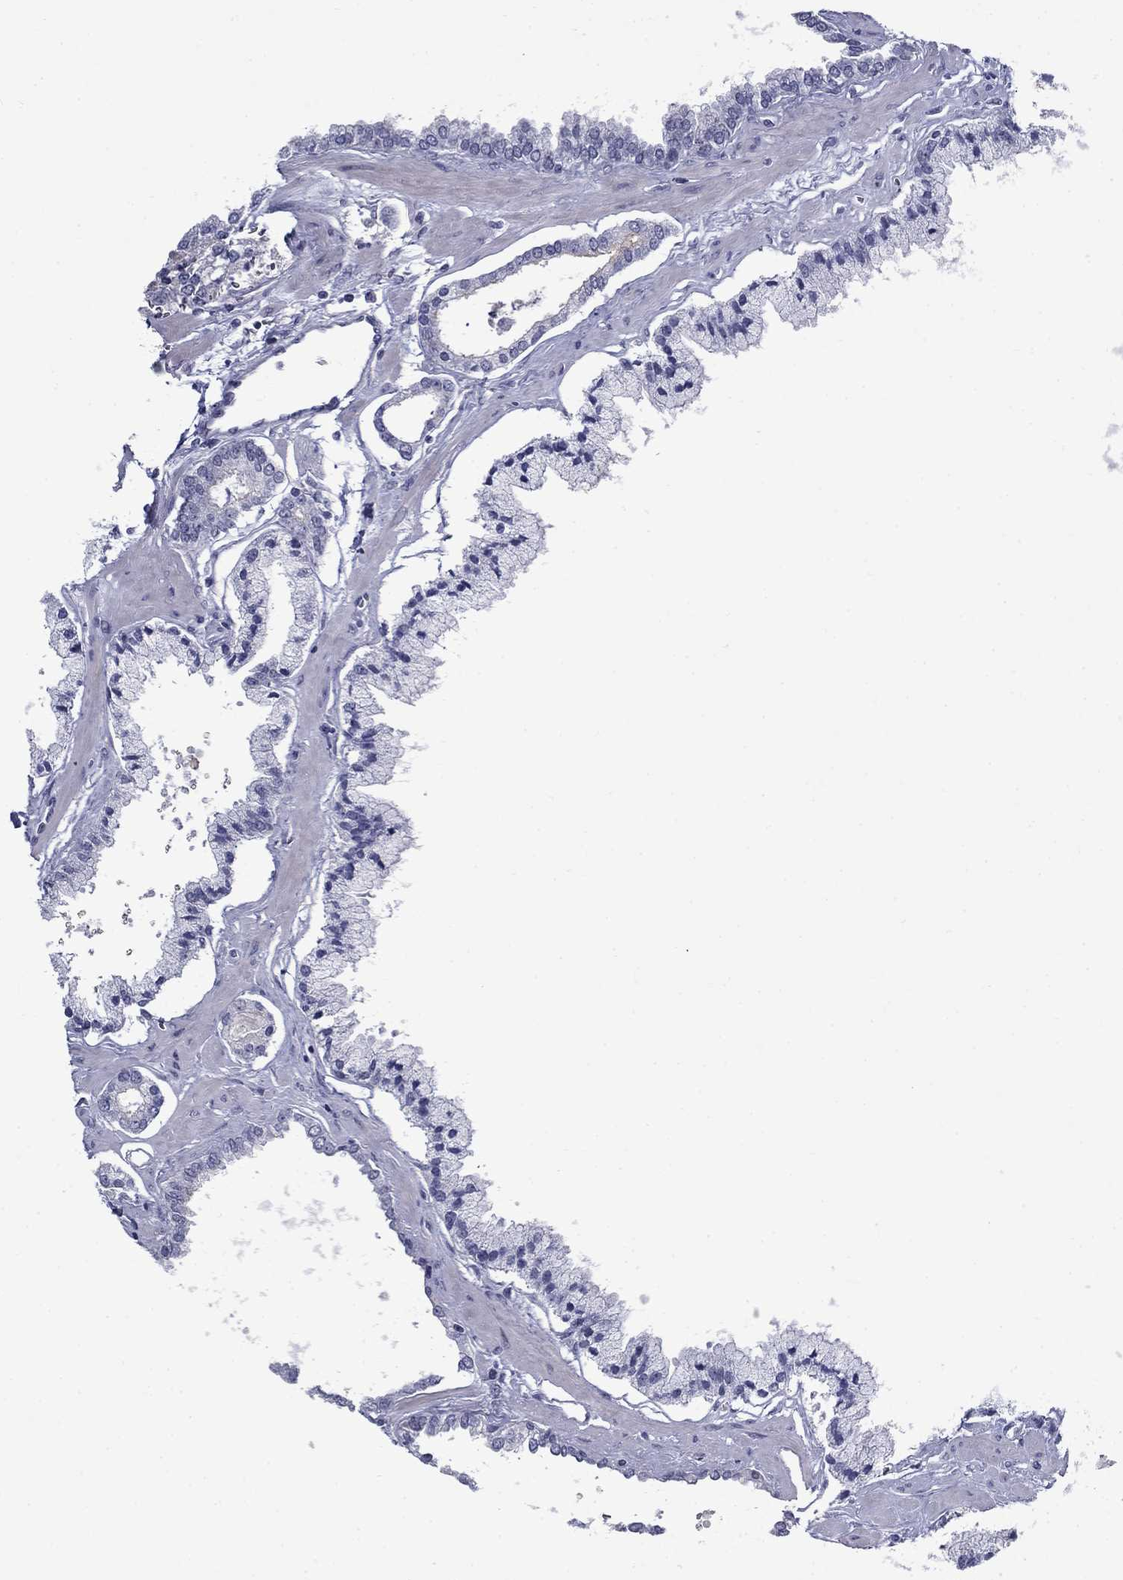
{"staining": {"intensity": "negative", "quantity": "none", "location": "none"}, "tissue": "prostate cancer", "cell_type": "Tumor cells", "image_type": "cancer", "snomed": [{"axis": "morphology", "description": "Adenocarcinoma, NOS"}, {"axis": "topography", "description": "Prostate"}], "caption": "Immunohistochemistry (IHC) photomicrograph of human prostate adenocarcinoma stained for a protein (brown), which reveals no expression in tumor cells.", "gene": "C4orf19", "patient": {"sex": "male", "age": 63}}